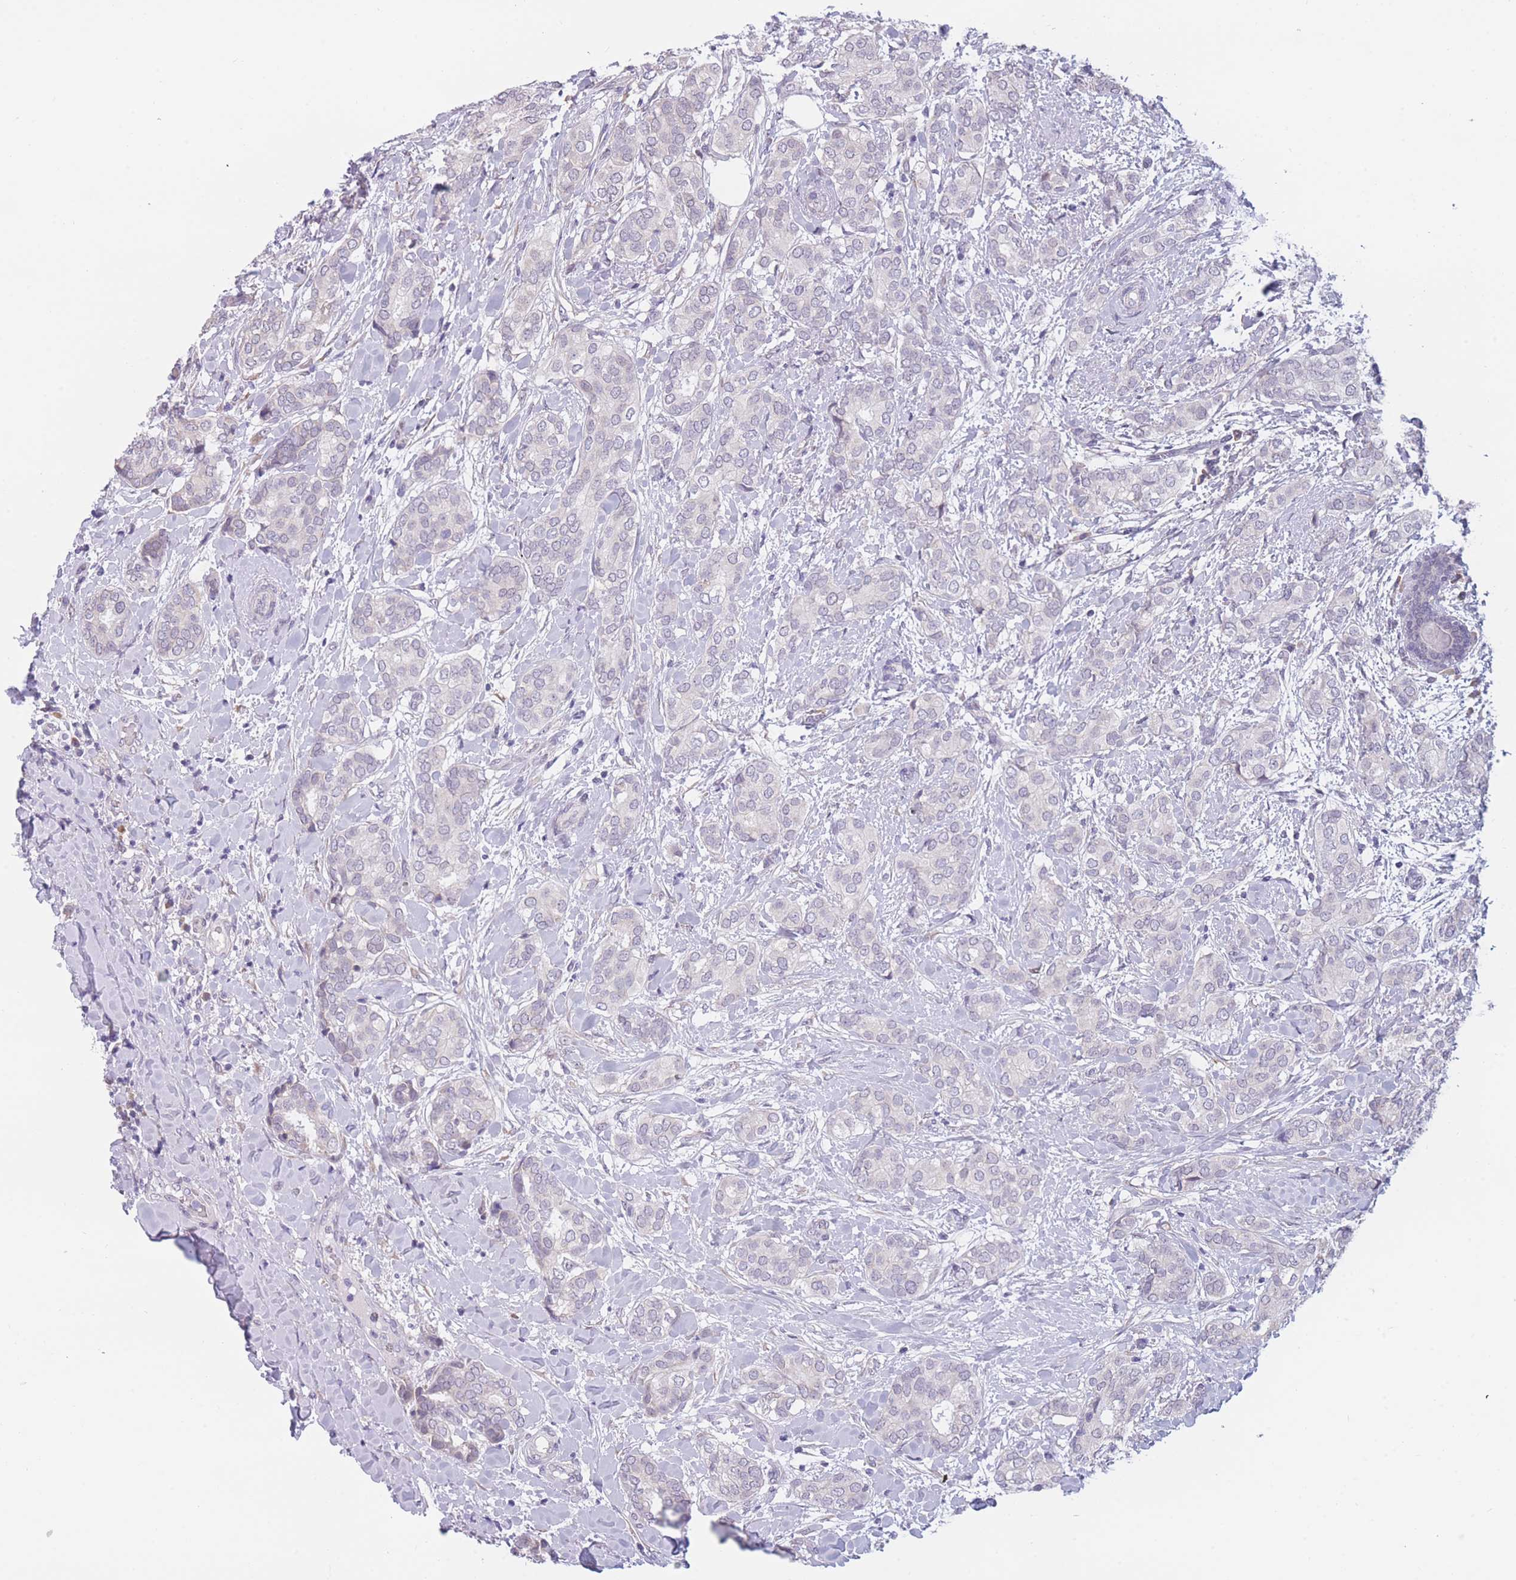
{"staining": {"intensity": "negative", "quantity": "none", "location": "none"}, "tissue": "breast cancer", "cell_type": "Tumor cells", "image_type": "cancer", "snomed": [{"axis": "morphology", "description": "Duct carcinoma"}, {"axis": "topography", "description": "Breast"}], "caption": "The photomicrograph shows no significant staining in tumor cells of breast cancer.", "gene": "COL27A1", "patient": {"sex": "female", "age": 73}}